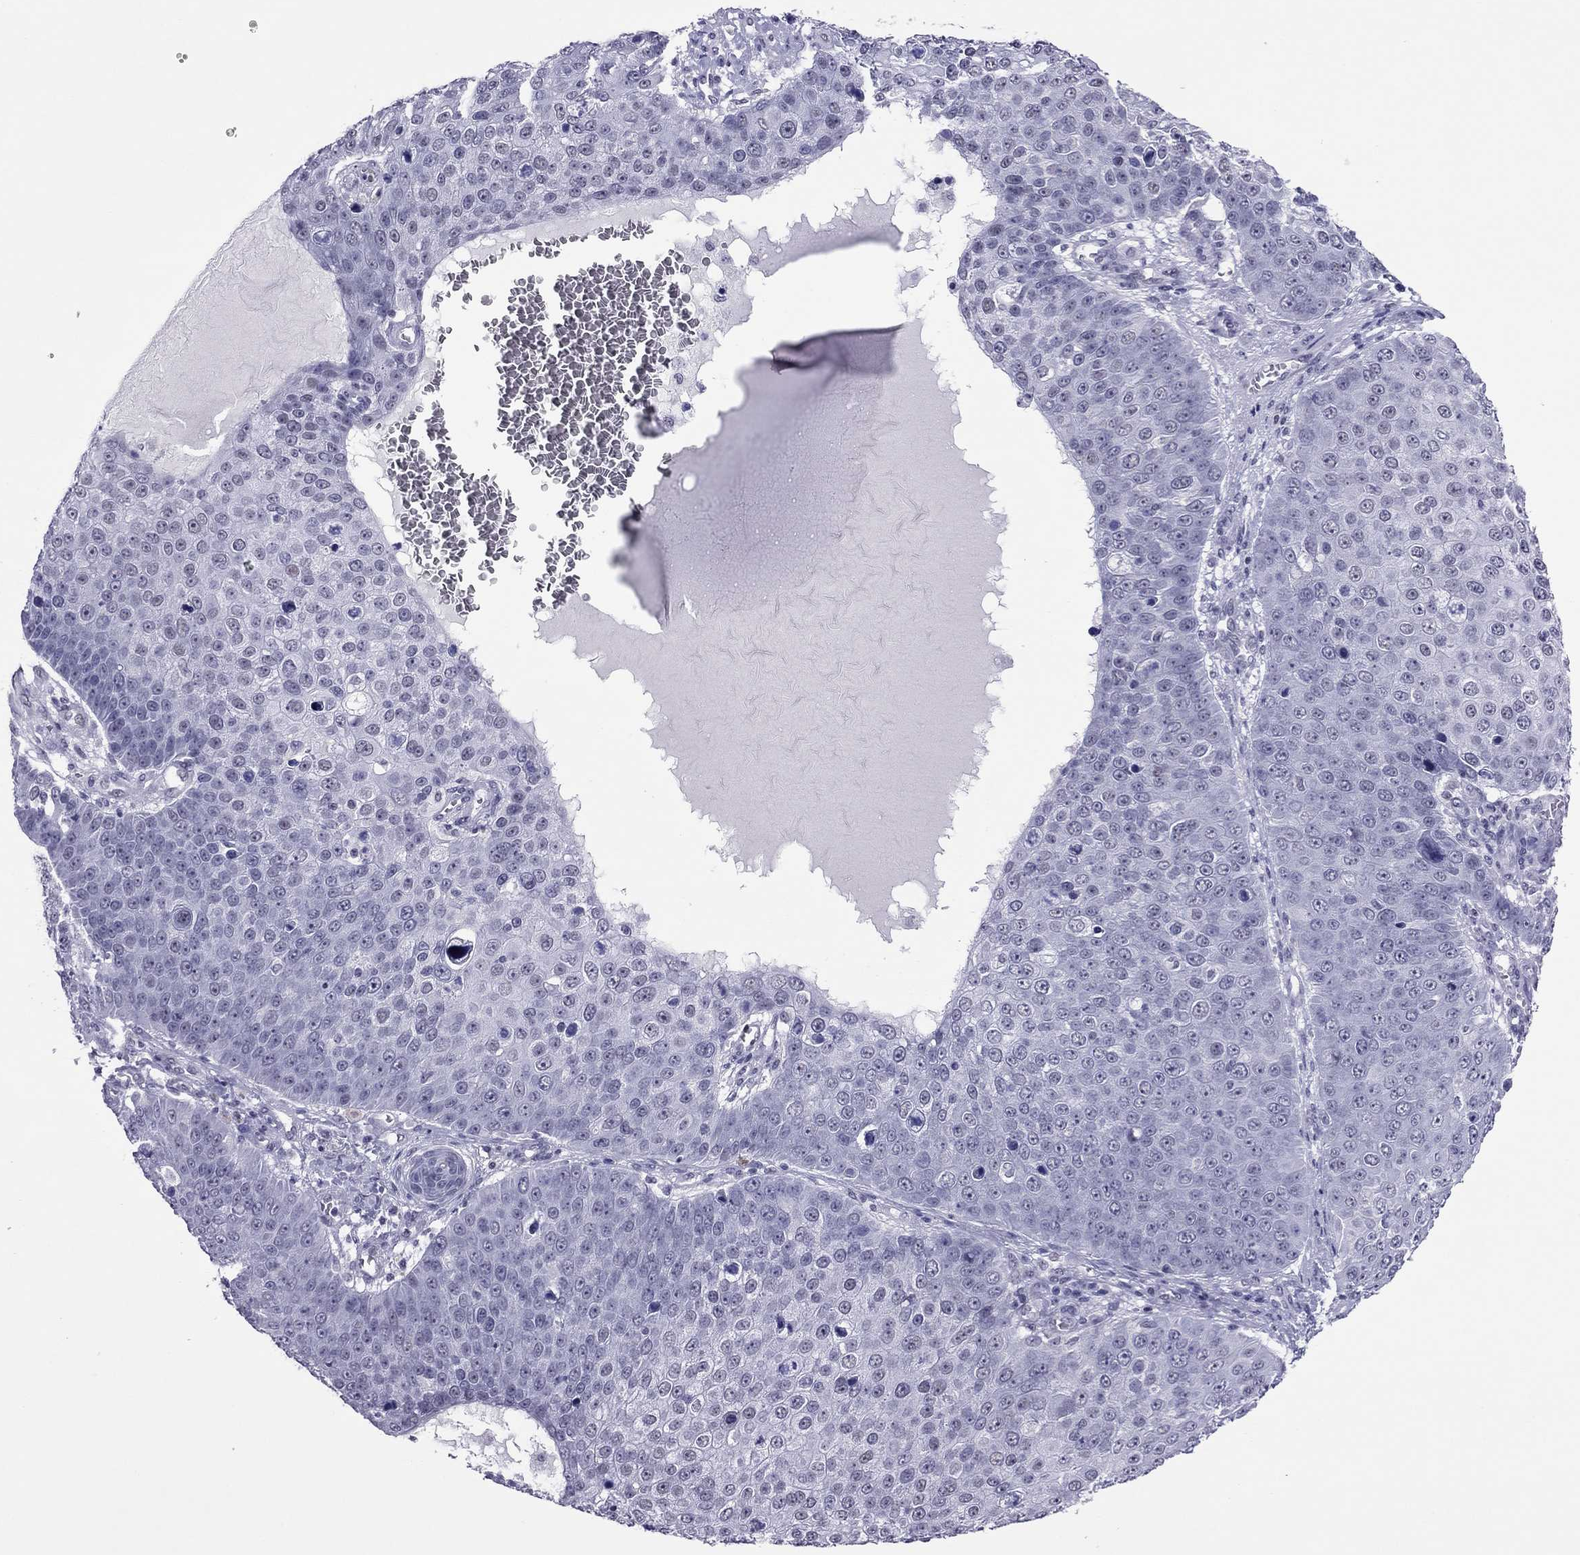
{"staining": {"intensity": "negative", "quantity": "none", "location": "none"}, "tissue": "skin cancer", "cell_type": "Tumor cells", "image_type": "cancer", "snomed": [{"axis": "morphology", "description": "Squamous cell carcinoma, NOS"}, {"axis": "topography", "description": "Skin"}], "caption": "Tumor cells are negative for protein expression in human skin cancer. (DAB immunohistochemistry, high magnification).", "gene": "ZNF646", "patient": {"sex": "male", "age": 71}}